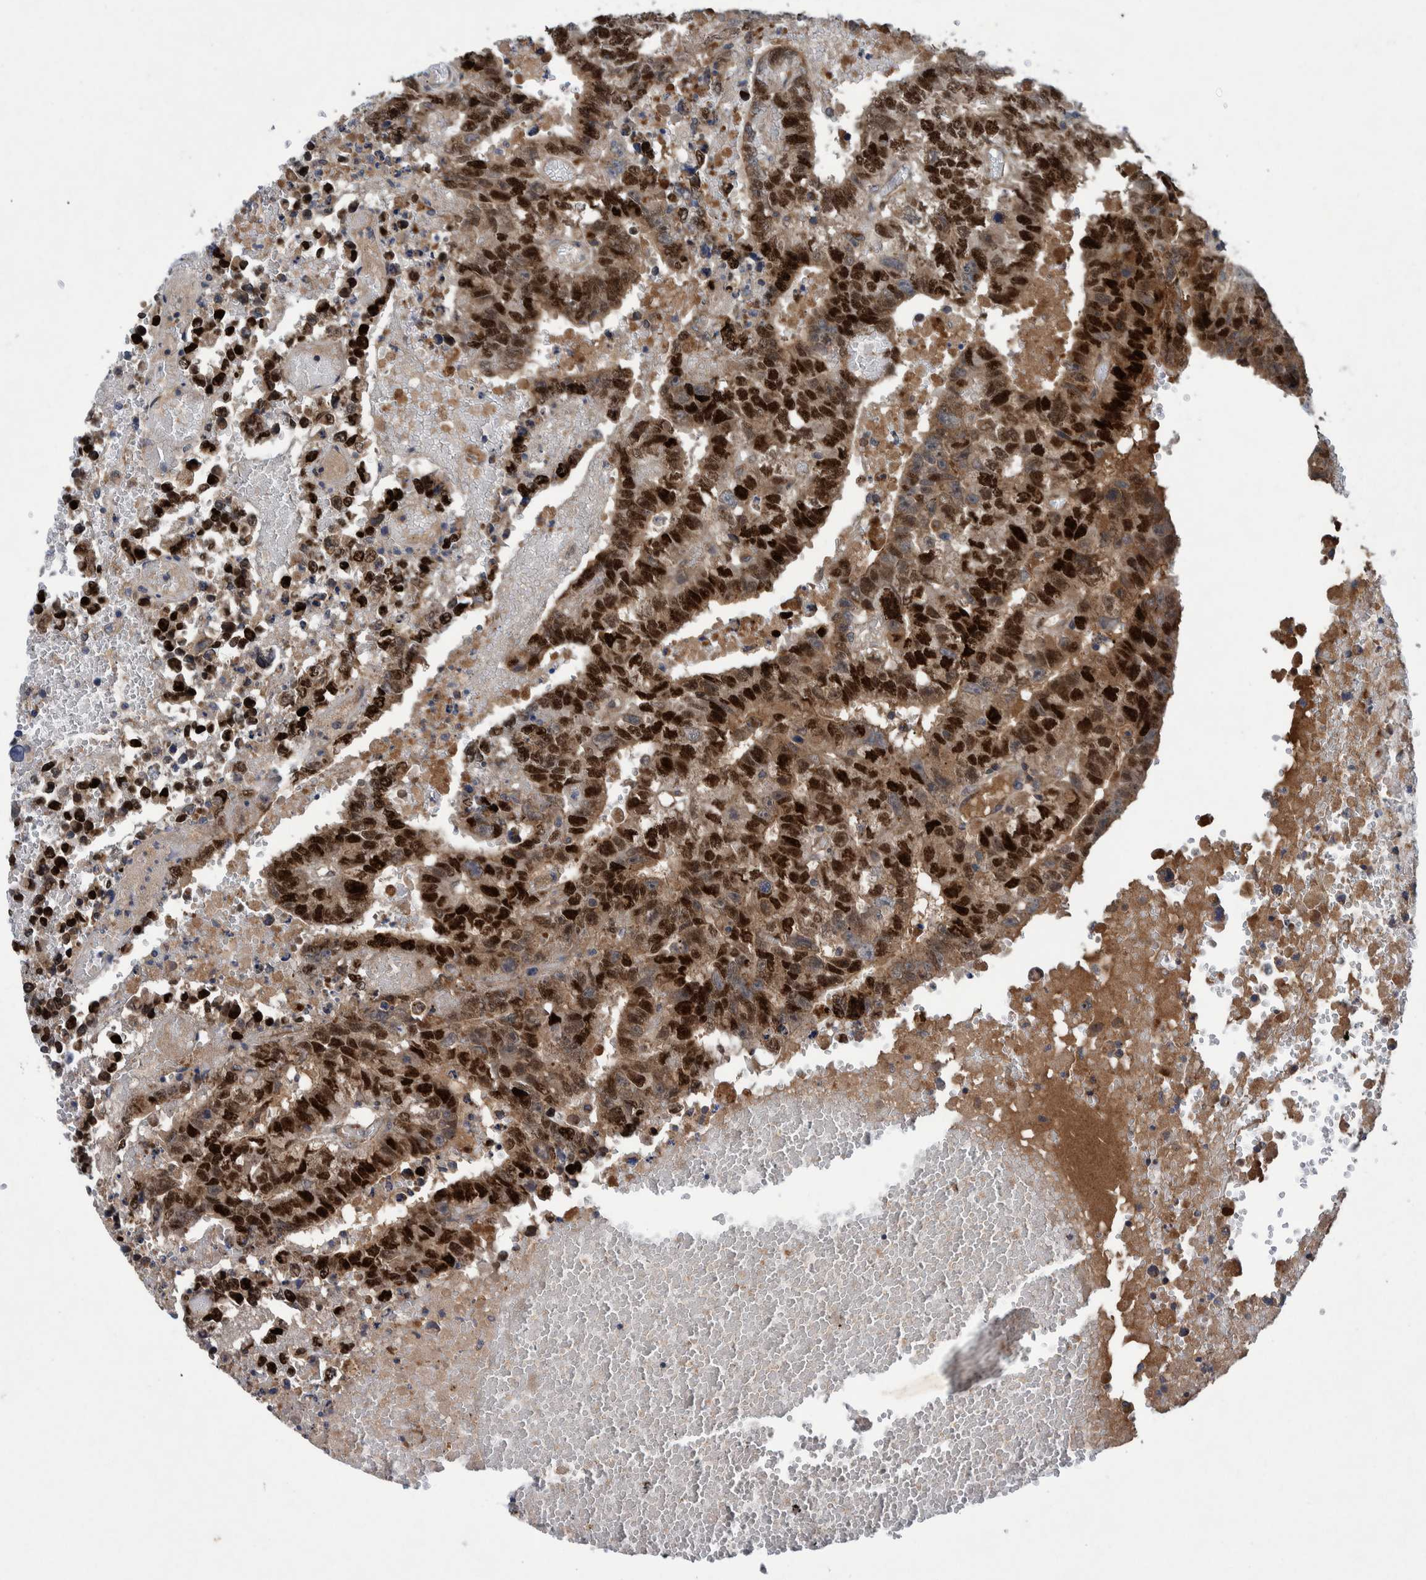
{"staining": {"intensity": "strong", "quantity": ">75%", "location": "cytoplasmic/membranous,nuclear"}, "tissue": "testis cancer", "cell_type": "Tumor cells", "image_type": "cancer", "snomed": [{"axis": "morphology", "description": "Carcinoma, Embryonal, NOS"}, {"axis": "topography", "description": "Testis"}], "caption": "Human embryonal carcinoma (testis) stained for a protein (brown) demonstrates strong cytoplasmic/membranous and nuclear positive expression in about >75% of tumor cells.", "gene": "ITIH3", "patient": {"sex": "male", "age": 25}}